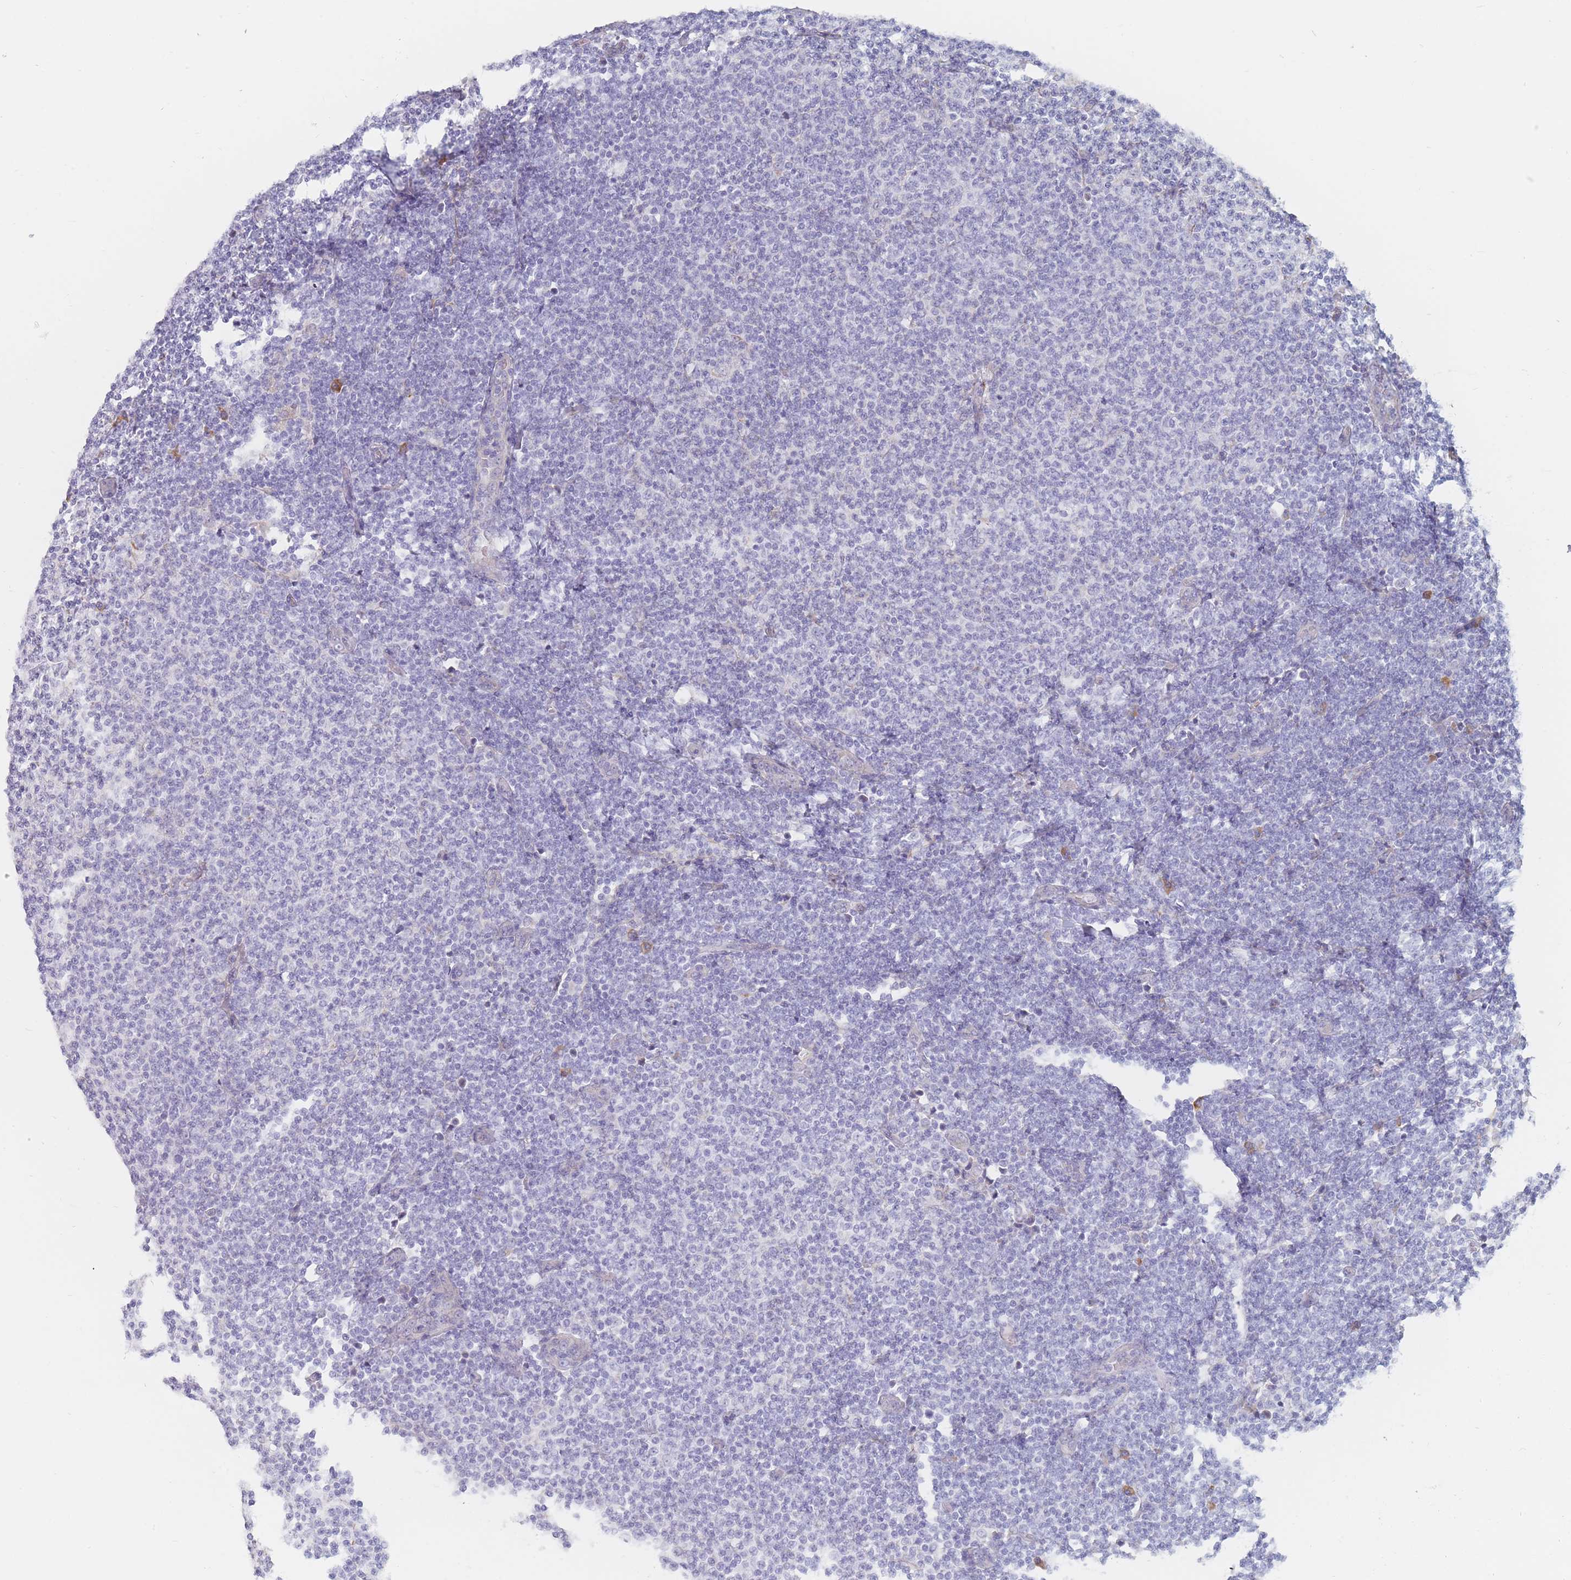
{"staining": {"intensity": "negative", "quantity": "none", "location": "none"}, "tissue": "lymphoma", "cell_type": "Tumor cells", "image_type": "cancer", "snomed": [{"axis": "morphology", "description": "Malignant lymphoma, non-Hodgkin's type, Low grade"}, {"axis": "topography", "description": "Lymph node"}], "caption": "Protein analysis of malignant lymphoma, non-Hodgkin's type (low-grade) displays no significant positivity in tumor cells.", "gene": "ERBIN", "patient": {"sex": "male", "age": 66}}